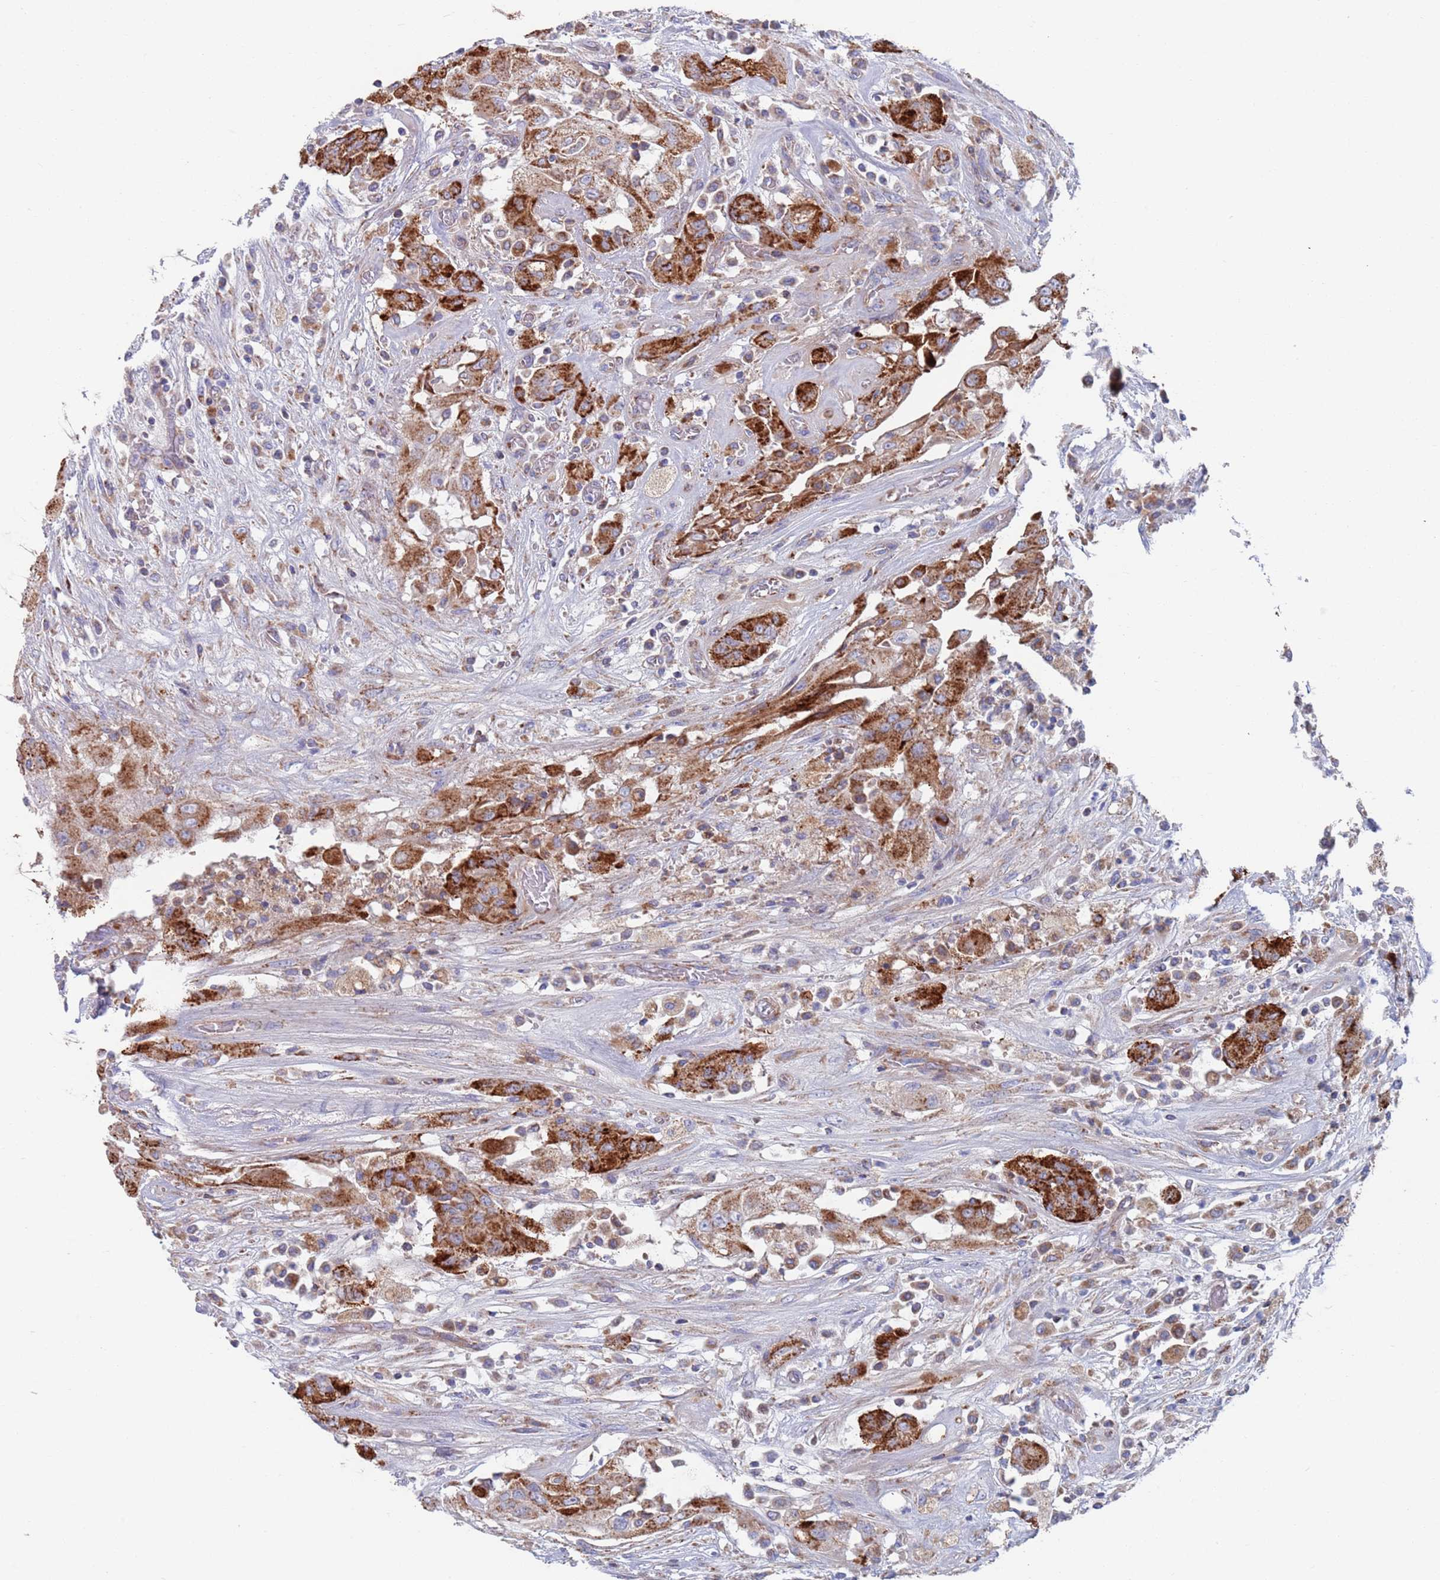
{"staining": {"intensity": "strong", "quantity": ">75%", "location": "cytoplasmic/membranous"}, "tissue": "thyroid cancer", "cell_type": "Tumor cells", "image_type": "cancer", "snomed": [{"axis": "morphology", "description": "Papillary adenocarcinoma, NOS"}, {"axis": "topography", "description": "Thyroid gland"}], "caption": "Thyroid papillary adenocarcinoma was stained to show a protein in brown. There is high levels of strong cytoplasmic/membranous expression in approximately >75% of tumor cells.", "gene": "MRPL22", "patient": {"sex": "female", "age": 59}}